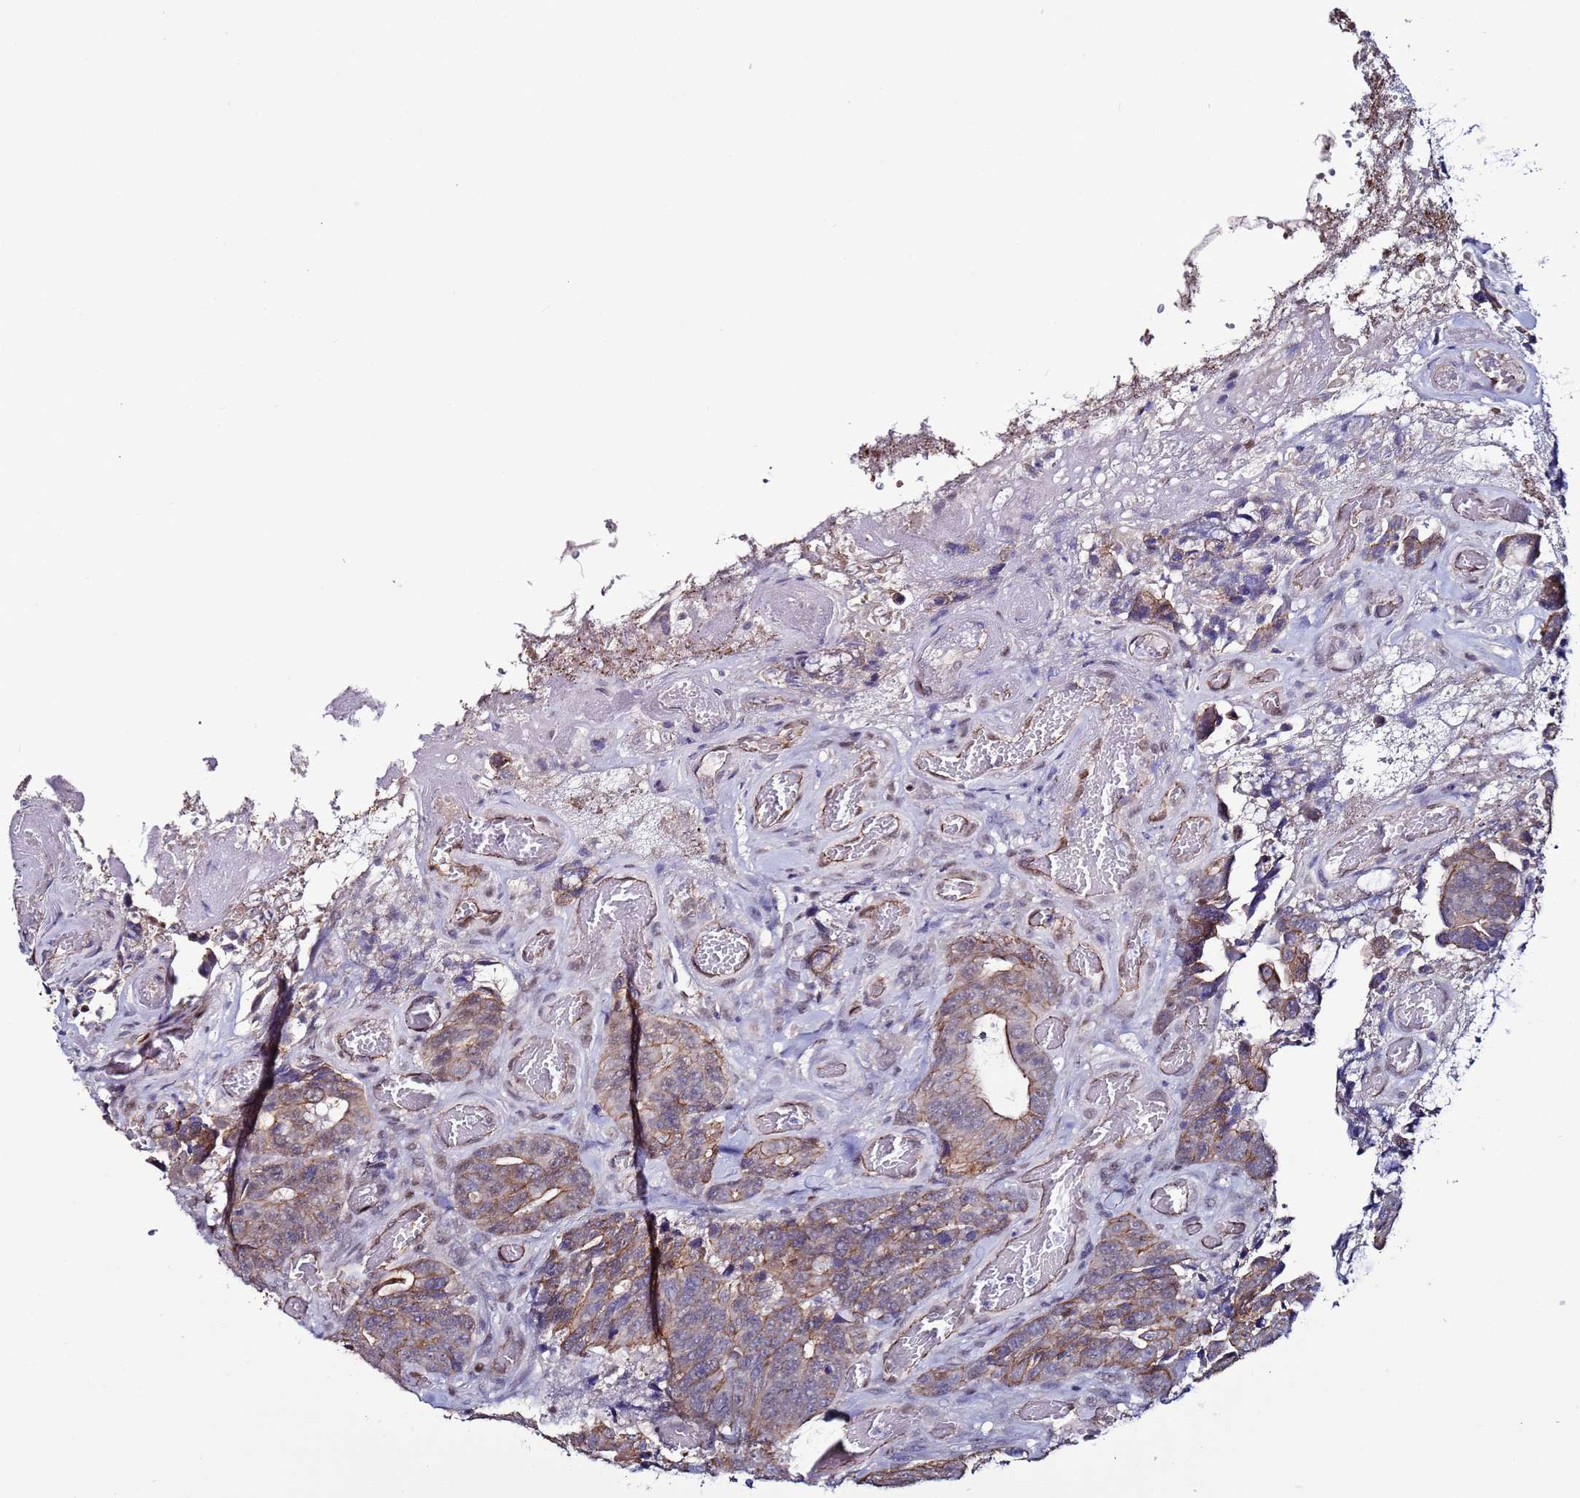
{"staining": {"intensity": "weak", "quantity": "25%-75%", "location": "cytoplasmic/membranous"}, "tissue": "colorectal cancer", "cell_type": "Tumor cells", "image_type": "cancer", "snomed": [{"axis": "morphology", "description": "Adenocarcinoma, NOS"}, {"axis": "topography", "description": "Colon"}], "caption": "A histopathology image of human adenocarcinoma (colorectal) stained for a protein reveals weak cytoplasmic/membranous brown staining in tumor cells. Using DAB (3,3'-diaminobenzidine) (brown) and hematoxylin (blue) stains, captured at high magnification using brightfield microscopy.", "gene": "TENM3", "patient": {"sex": "female", "age": 82}}